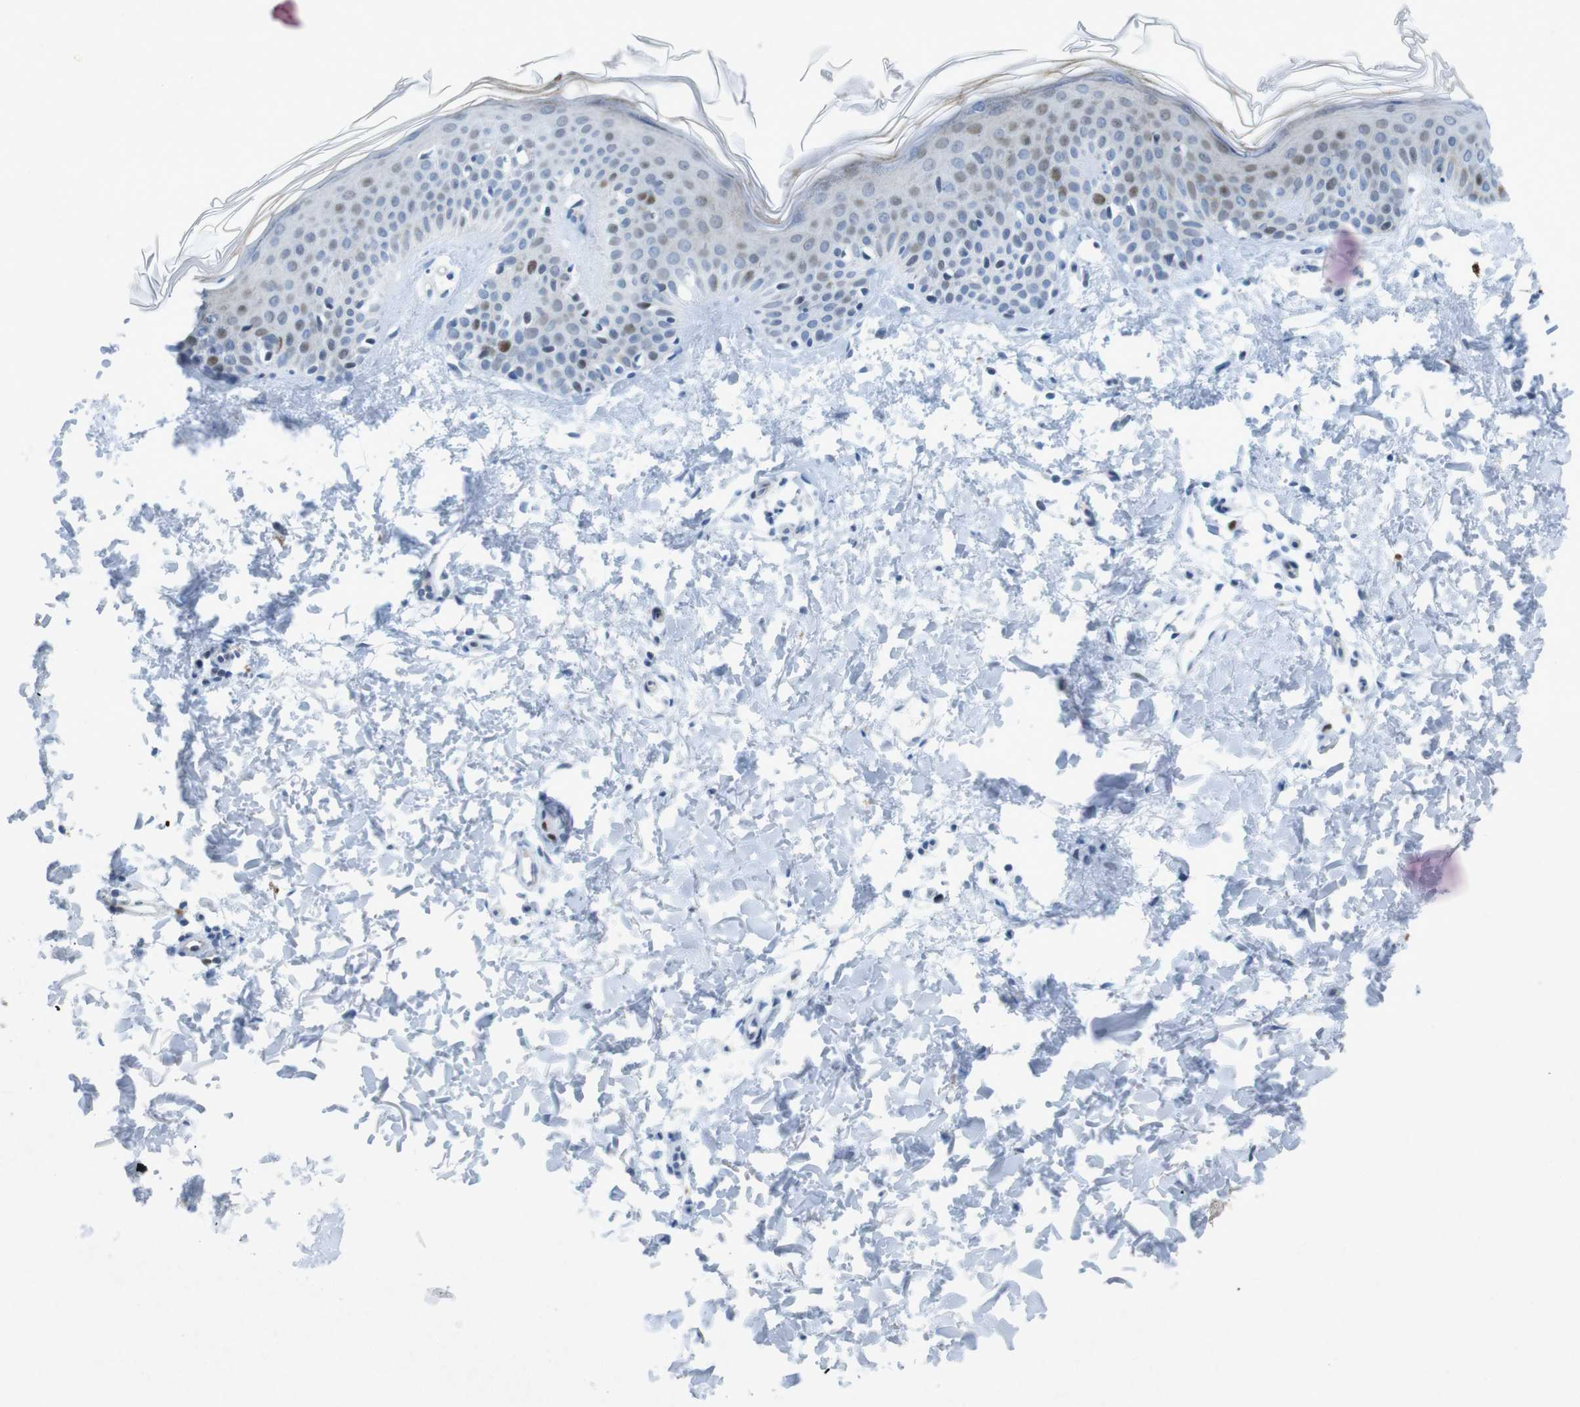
{"staining": {"intensity": "negative", "quantity": "none", "location": "none"}, "tissue": "skin", "cell_type": "Fibroblasts", "image_type": "normal", "snomed": [{"axis": "morphology", "description": "Normal tissue, NOS"}, {"axis": "topography", "description": "Skin"}], "caption": "IHC micrograph of benign skin stained for a protein (brown), which displays no expression in fibroblasts.", "gene": "CHAF1A", "patient": {"sex": "female", "age": 56}}